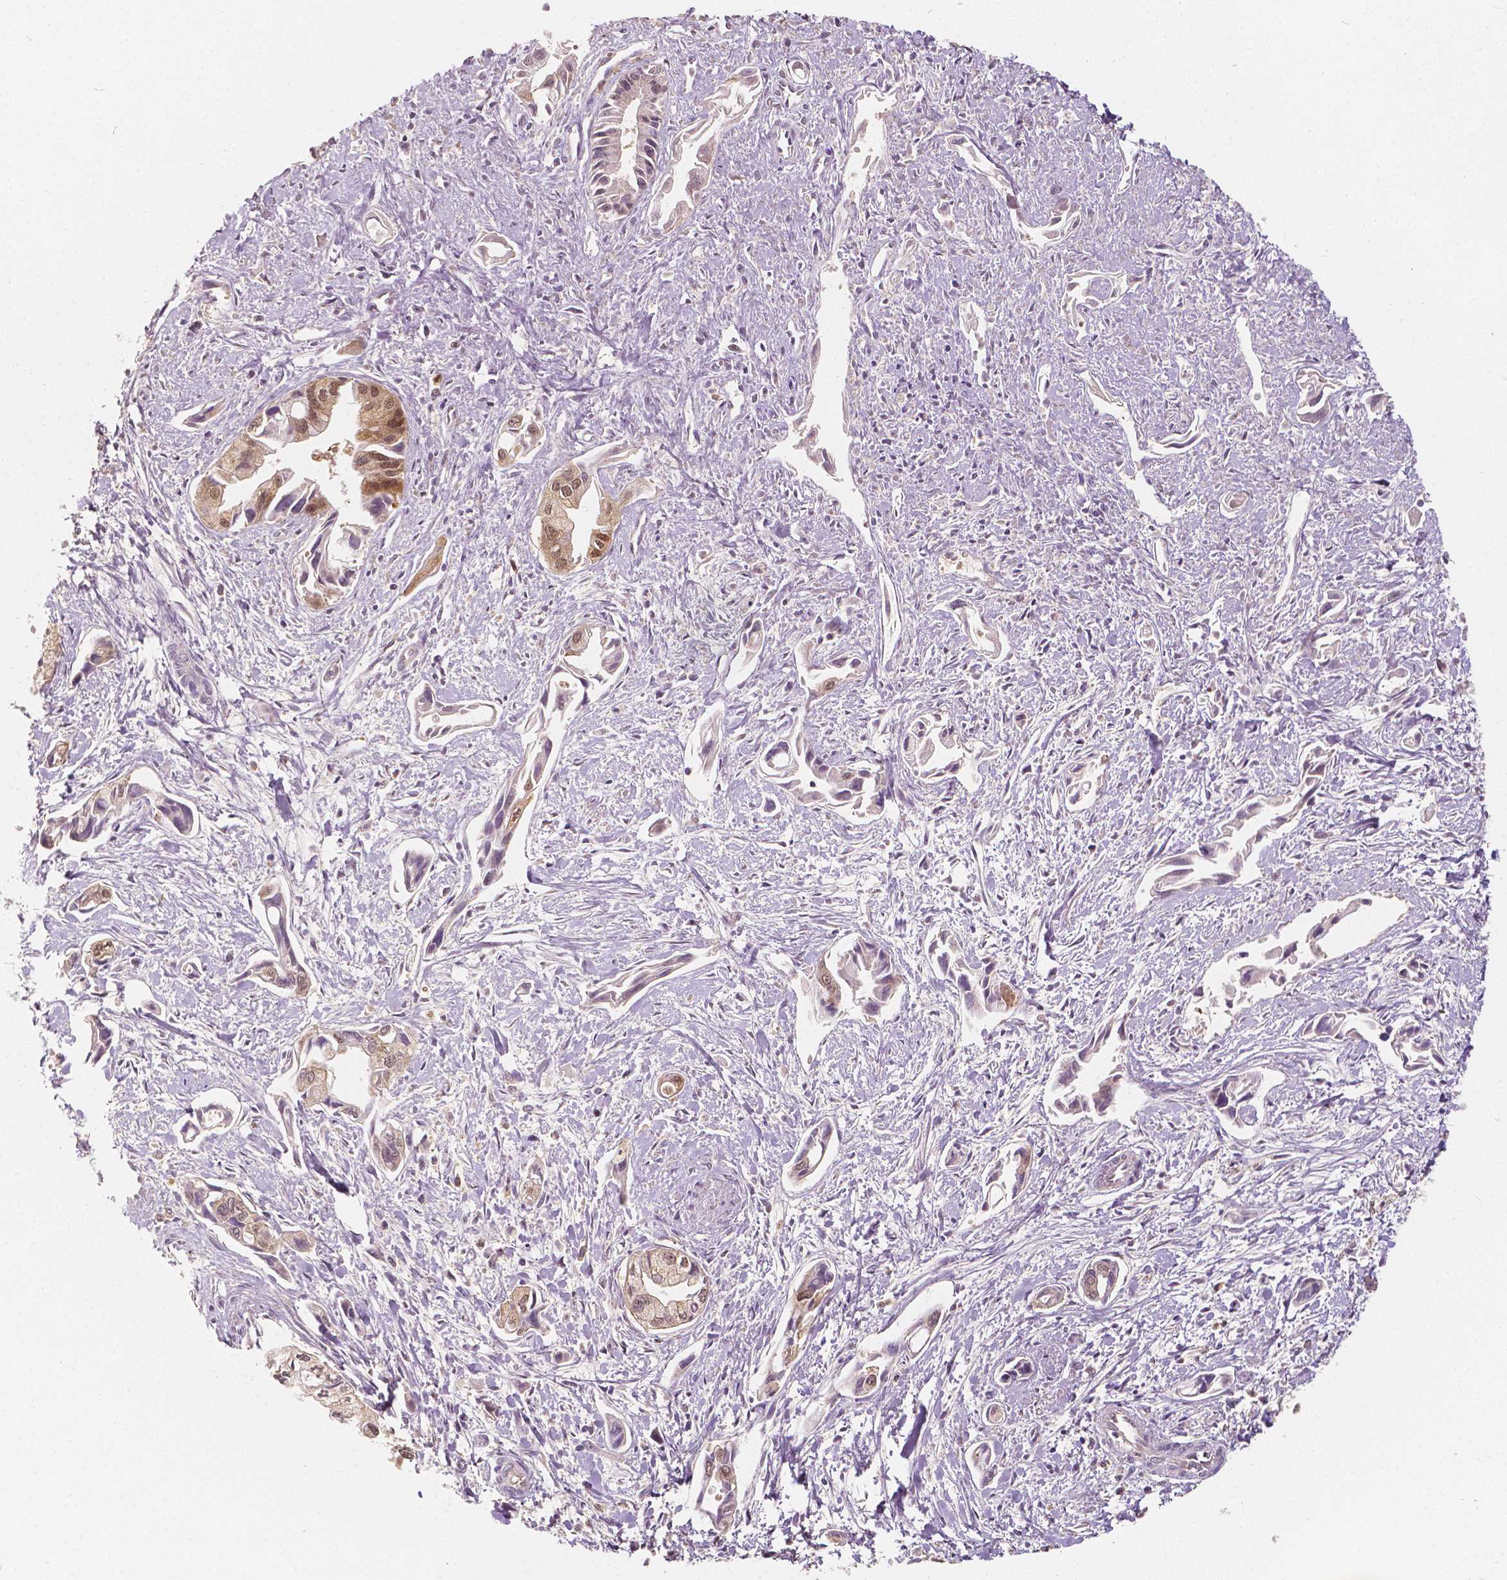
{"staining": {"intensity": "moderate", "quantity": ">75%", "location": "cytoplasmic/membranous,nuclear"}, "tissue": "pancreatic cancer", "cell_type": "Tumor cells", "image_type": "cancer", "snomed": [{"axis": "morphology", "description": "Adenocarcinoma, NOS"}, {"axis": "topography", "description": "Pancreas"}], "caption": "Protein analysis of pancreatic cancer tissue demonstrates moderate cytoplasmic/membranous and nuclear positivity in about >75% of tumor cells.", "gene": "NAPRT", "patient": {"sex": "female", "age": 61}}